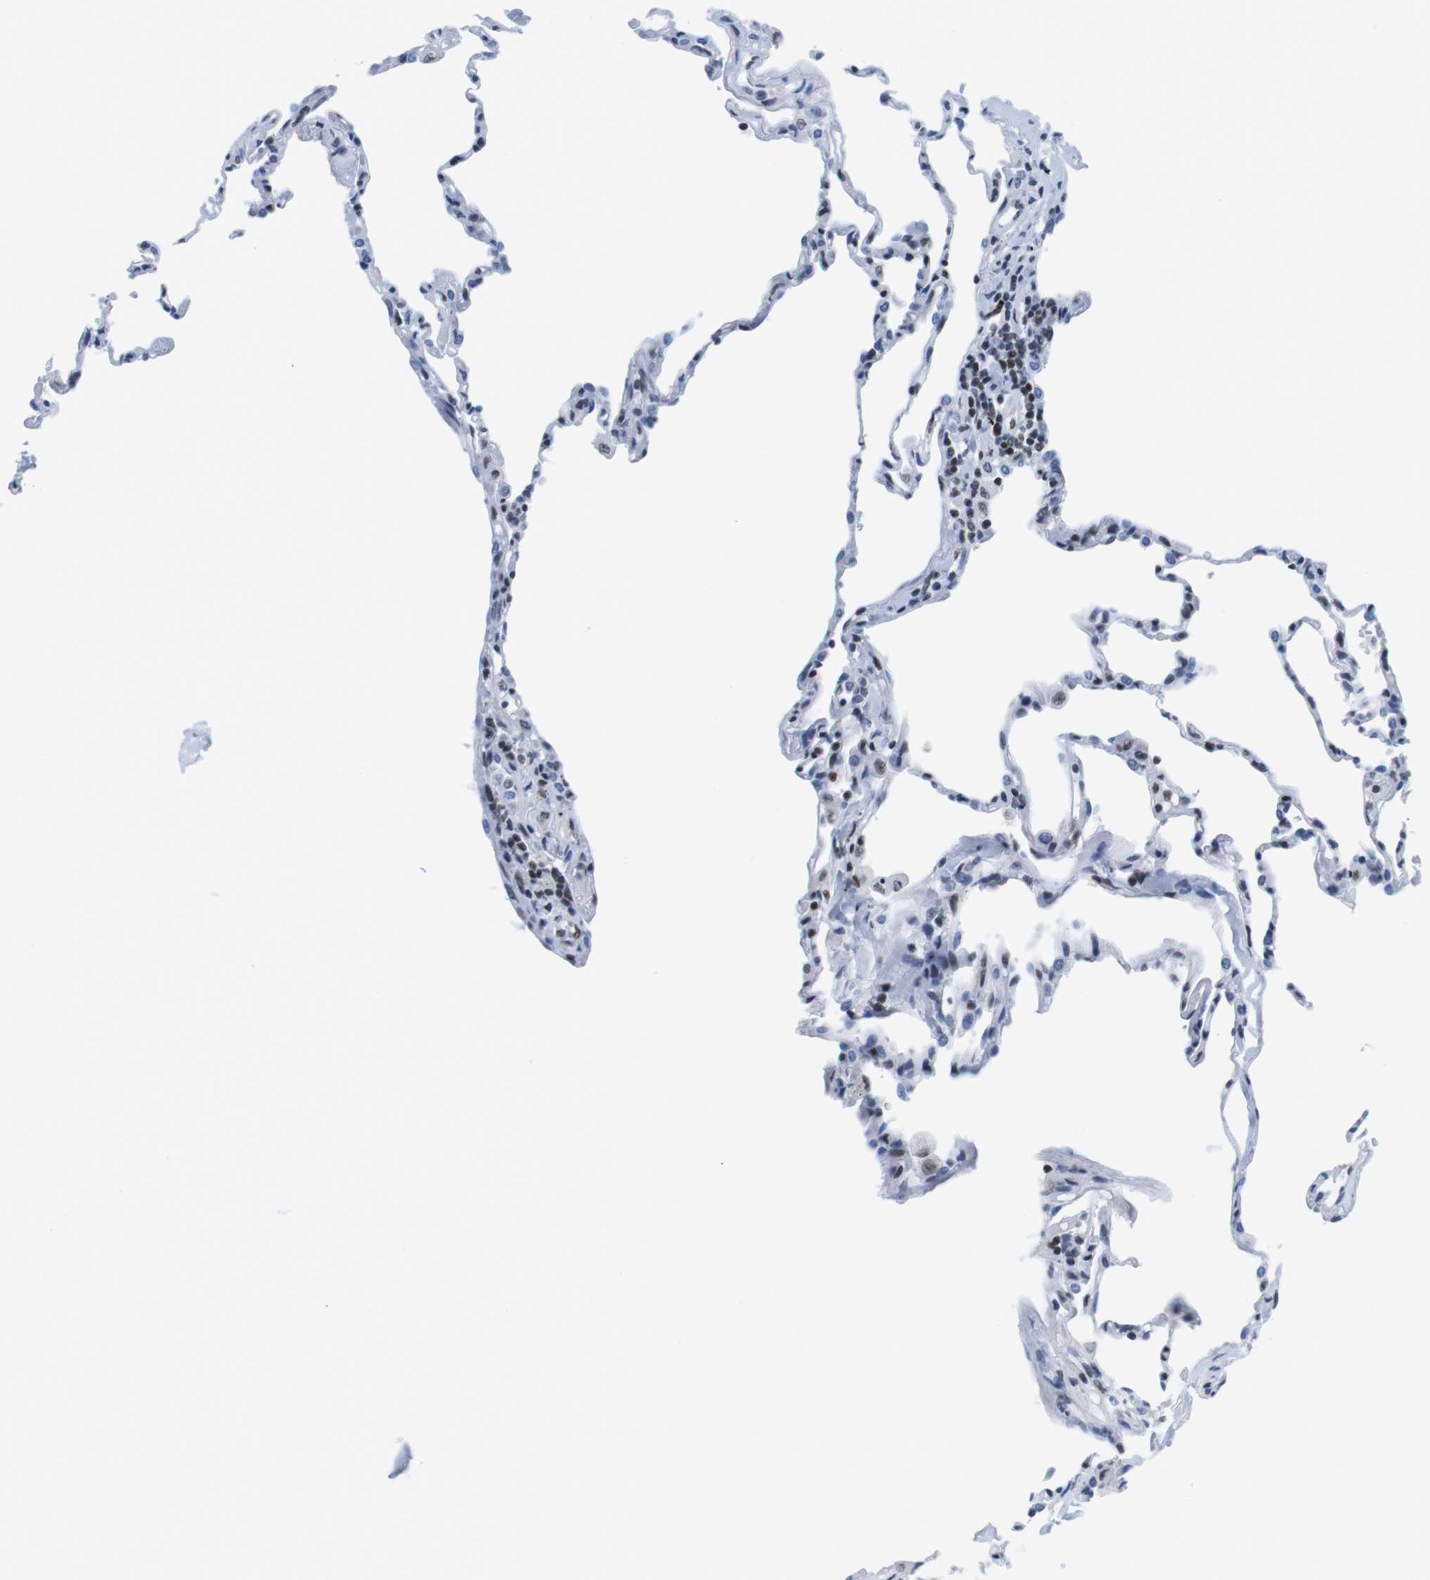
{"staining": {"intensity": "negative", "quantity": "none", "location": "none"}, "tissue": "lung", "cell_type": "Alveolar cells", "image_type": "normal", "snomed": [{"axis": "morphology", "description": "Normal tissue, NOS"}, {"axis": "topography", "description": "Lung"}], "caption": "This is an immunohistochemistry image of normal human lung. There is no staining in alveolar cells.", "gene": "IFI16", "patient": {"sex": "male", "age": 59}}